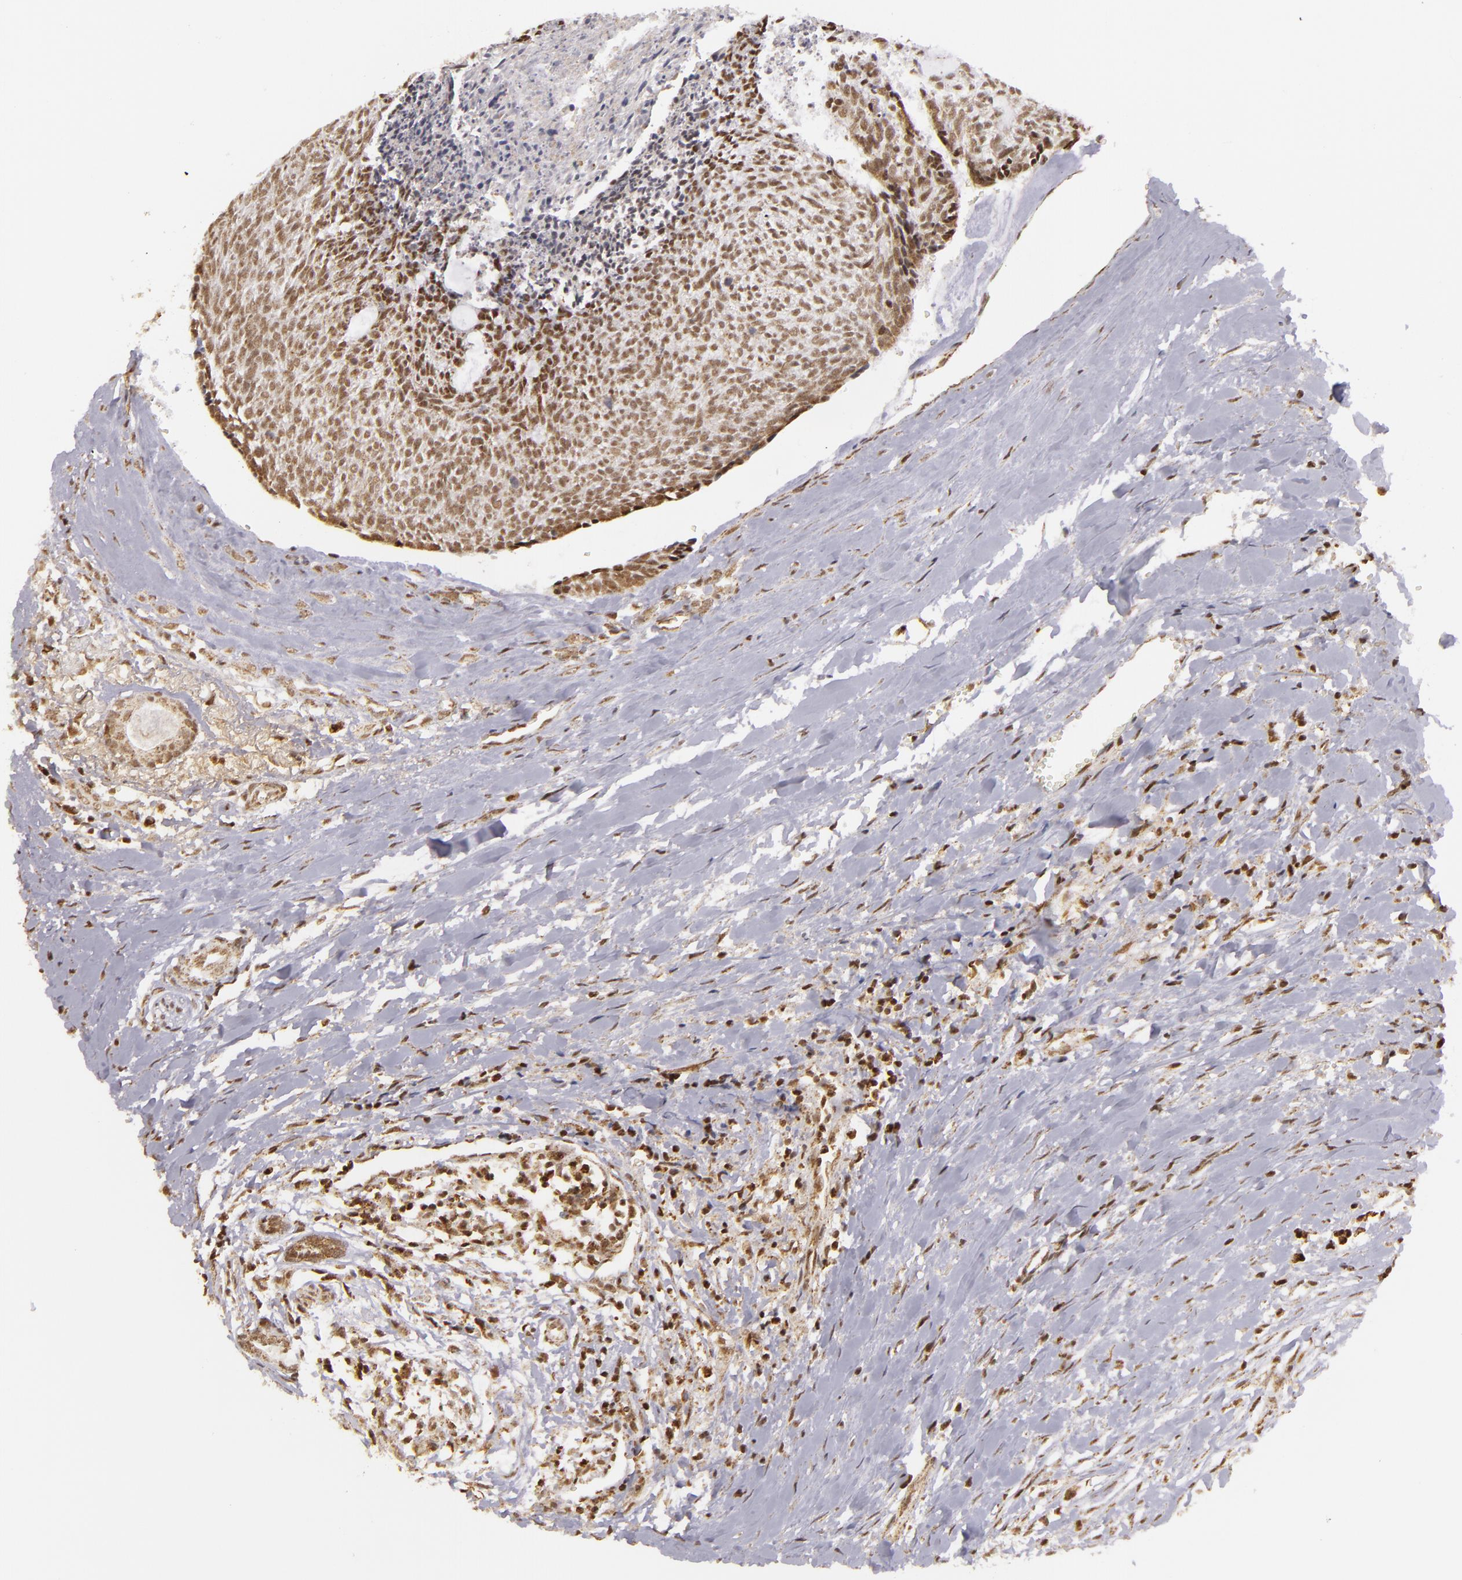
{"staining": {"intensity": "moderate", "quantity": ">75%", "location": "nuclear"}, "tissue": "head and neck cancer", "cell_type": "Tumor cells", "image_type": "cancer", "snomed": [{"axis": "morphology", "description": "Squamous cell carcinoma, NOS"}, {"axis": "topography", "description": "Salivary gland"}, {"axis": "topography", "description": "Head-Neck"}], "caption": "This is a photomicrograph of immunohistochemistry (IHC) staining of head and neck cancer (squamous cell carcinoma), which shows moderate staining in the nuclear of tumor cells.", "gene": "MXD1", "patient": {"sex": "male", "age": 70}}